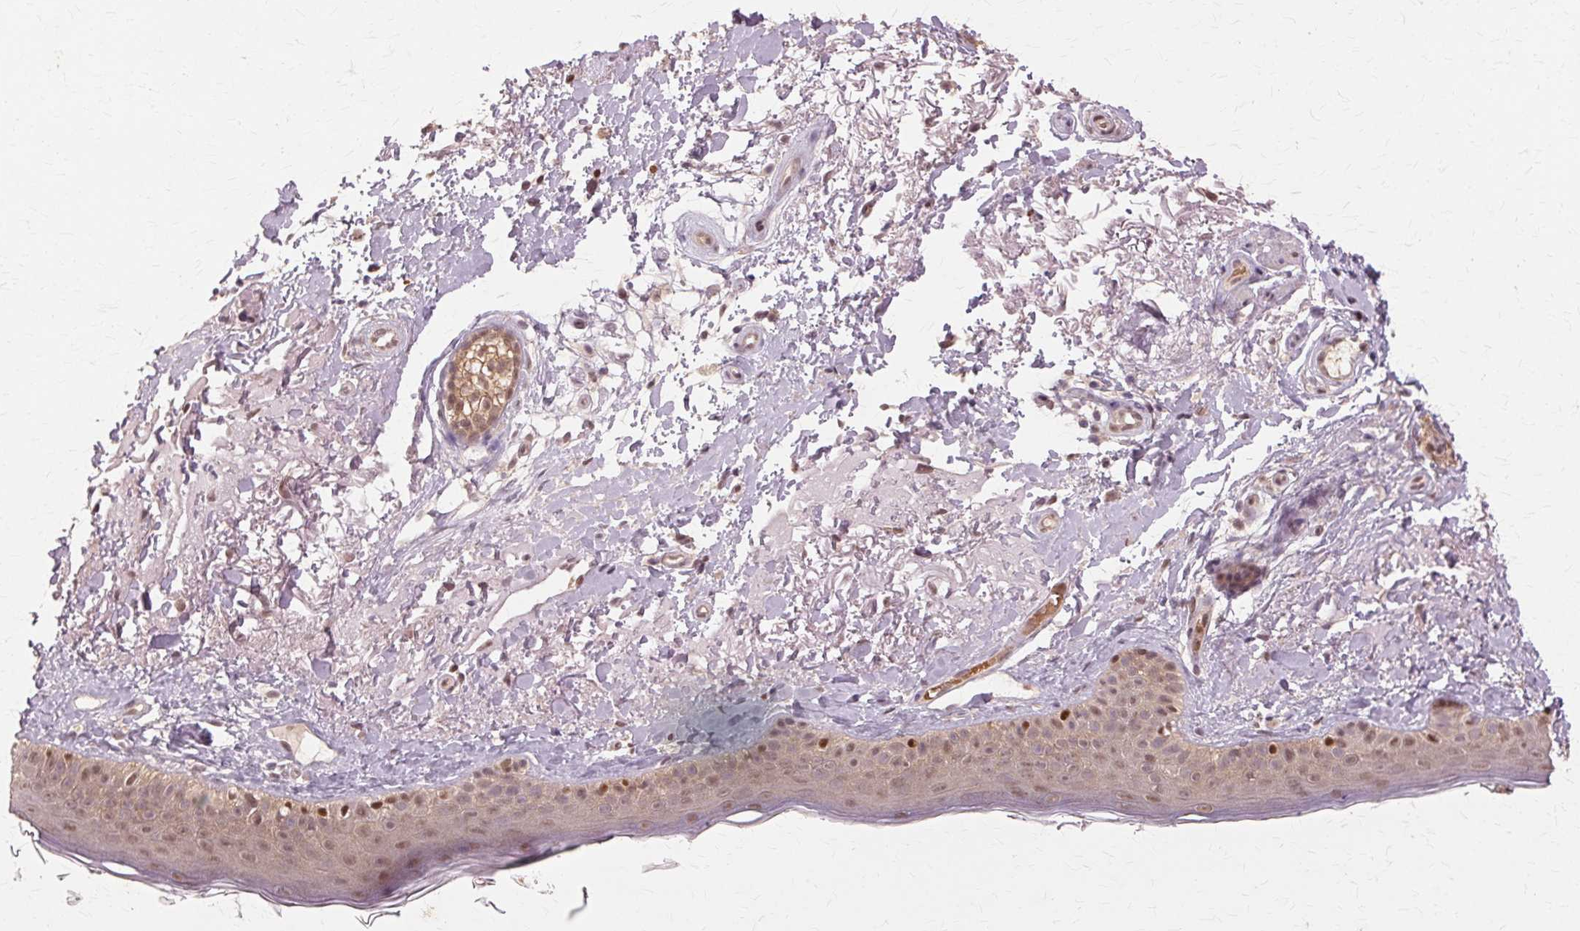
{"staining": {"intensity": "moderate", "quantity": ">75%", "location": "nuclear"}, "tissue": "skin", "cell_type": "Fibroblasts", "image_type": "normal", "snomed": [{"axis": "morphology", "description": "Normal tissue, NOS"}, {"axis": "topography", "description": "Skin"}], "caption": "About >75% of fibroblasts in normal skin show moderate nuclear protein positivity as visualized by brown immunohistochemical staining.", "gene": "PRMT5", "patient": {"sex": "male", "age": 73}}